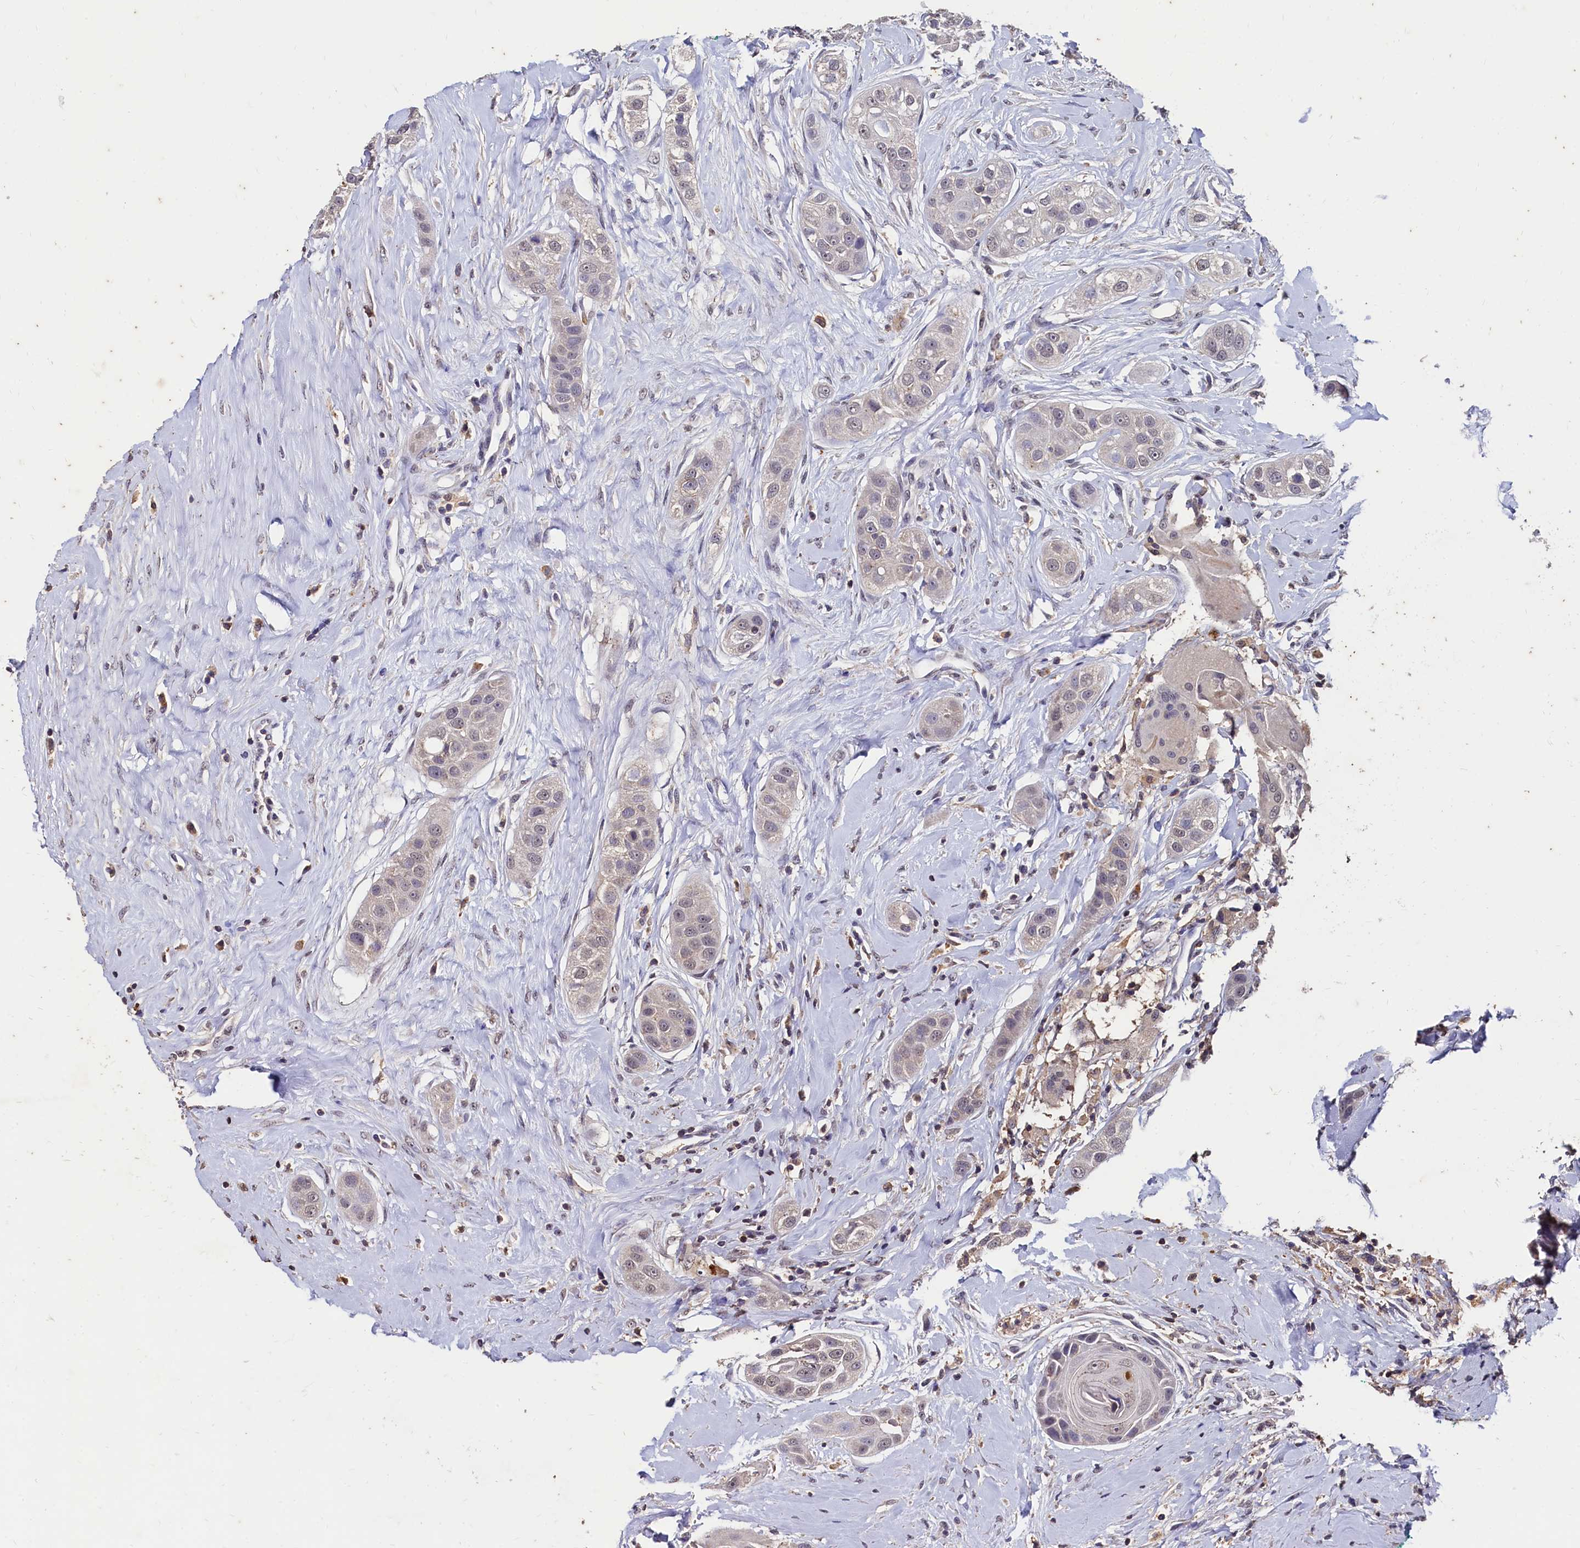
{"staining": {"intensity": "negative", "quantity": "none", "location": "none"}, "tissue": "head and neck cancer", "cell_type": "Tumor cells", "image_type": "cancer", "snomed": [{"axis": "morphology", "description": "Normal tissue, NOS"}, {"axis": "morphology", "description": "Squamous cell carcinoma, NOS"}, {"axis": "topography", "description": "Skeletal muscle"}, {"axis": "topography", "description": "Head-Neck"}], "caption": "IHC image of head and neck cancer stained for a protein (brown), which displays no staining in tumor cells. (DAB (3,3'-diaminobenzidine) immunohistochemistry (IHC), high magnification).", "gene": "CSTPP1", "patient": {"sex": "male", "age": 51}}